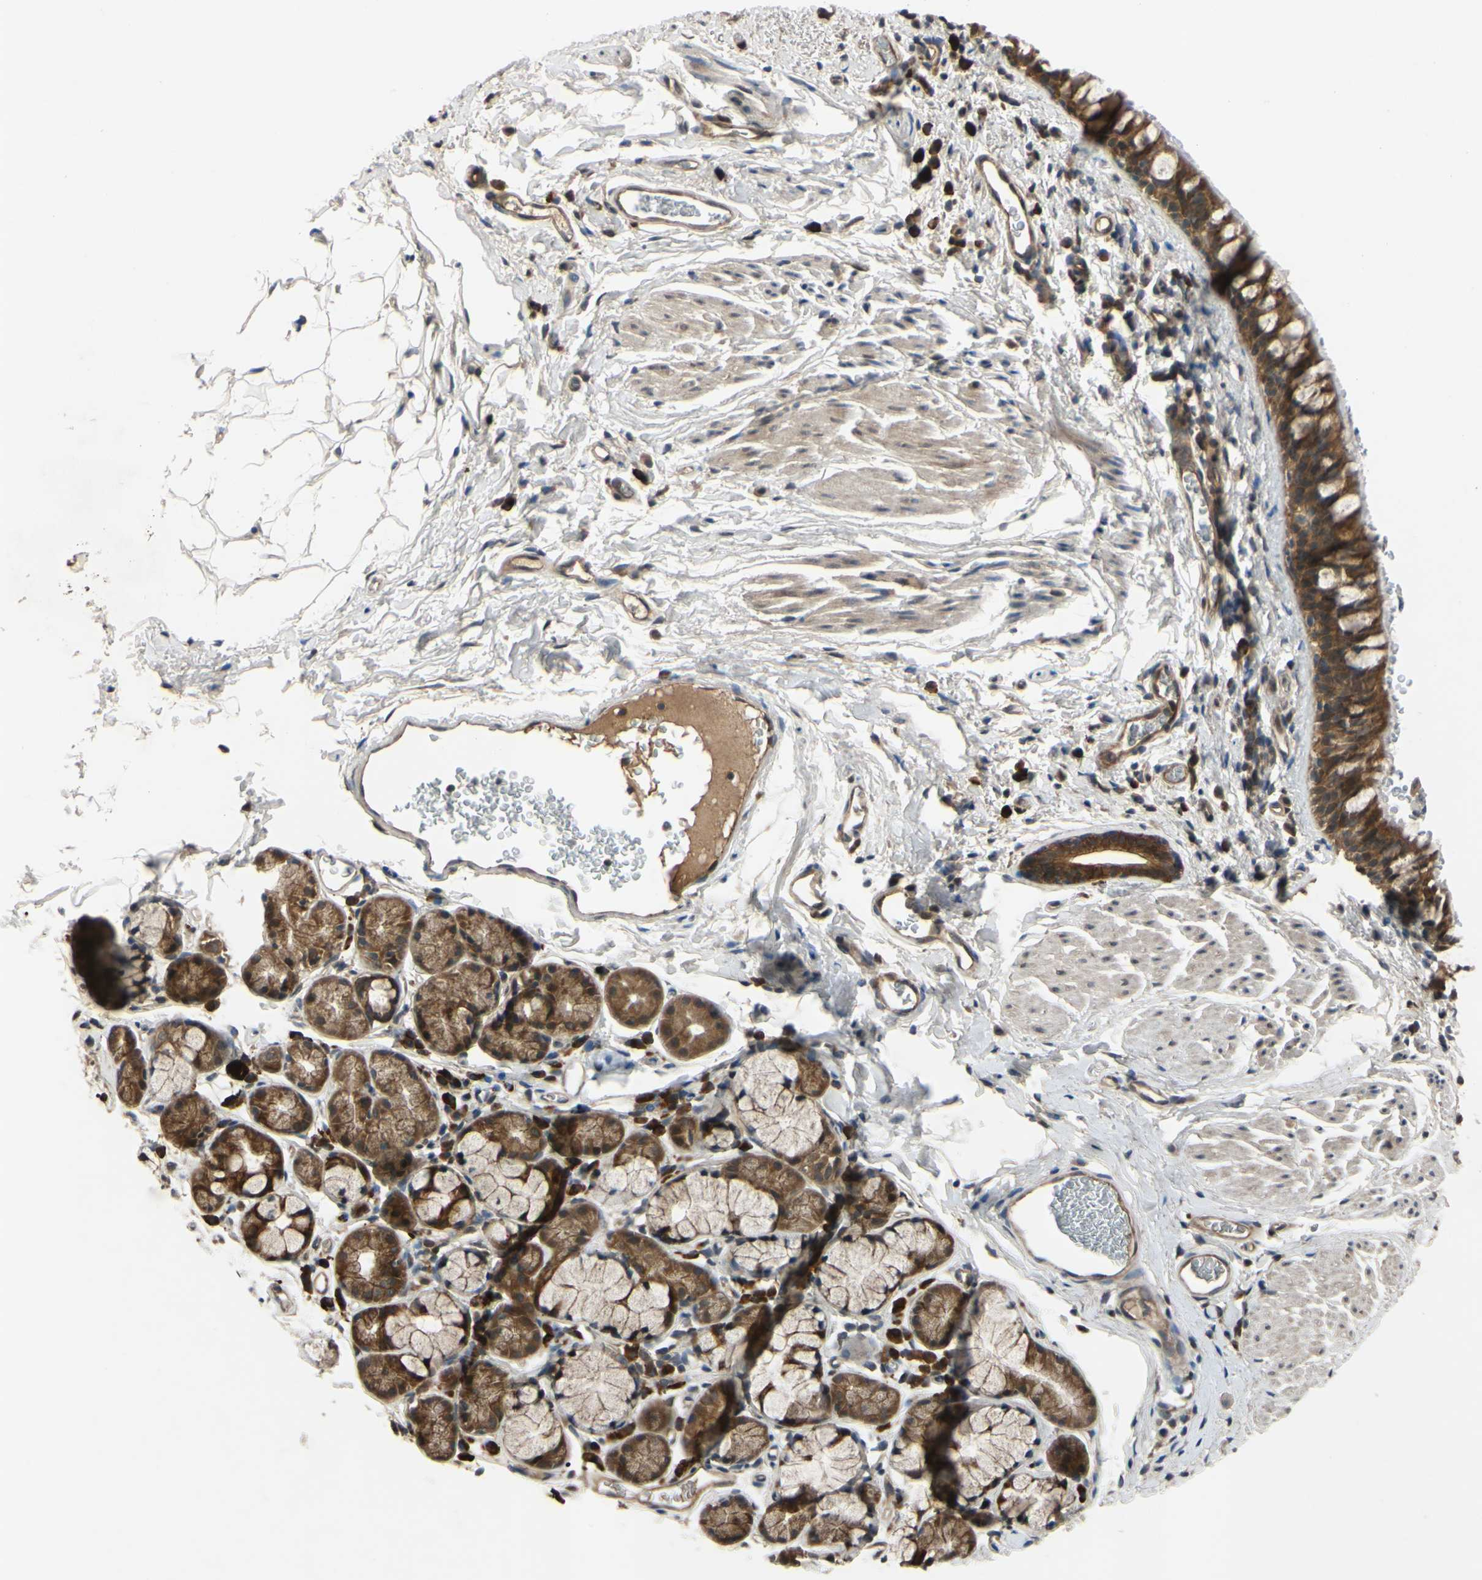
{"staining": {"intensity": "strong", "quantity": ">75%", "location": "cytoplasmic/membranous"}, "tissue": "bronchus", "cell_type": "Respiratory epithelial cells", "image_type": "normal", "snomed": [{"axis": "morphology", "description": "Normal tissue, NOS"}, {"axis": "morphology", "description": "Malignant melanoma, Metastatic site"}, {"axis": "topography", "description": "Bronchus"}, {"axis": "topography", "description": "Lung"}], "caption": "Respiratory epithelial cells exhibit high levels of strong cytoplasmic/membranous positivity in approximately >75% of cells in normal human bronchus.", "gene": "XIAP", "patient": {"sex": "male", "age": 64}}